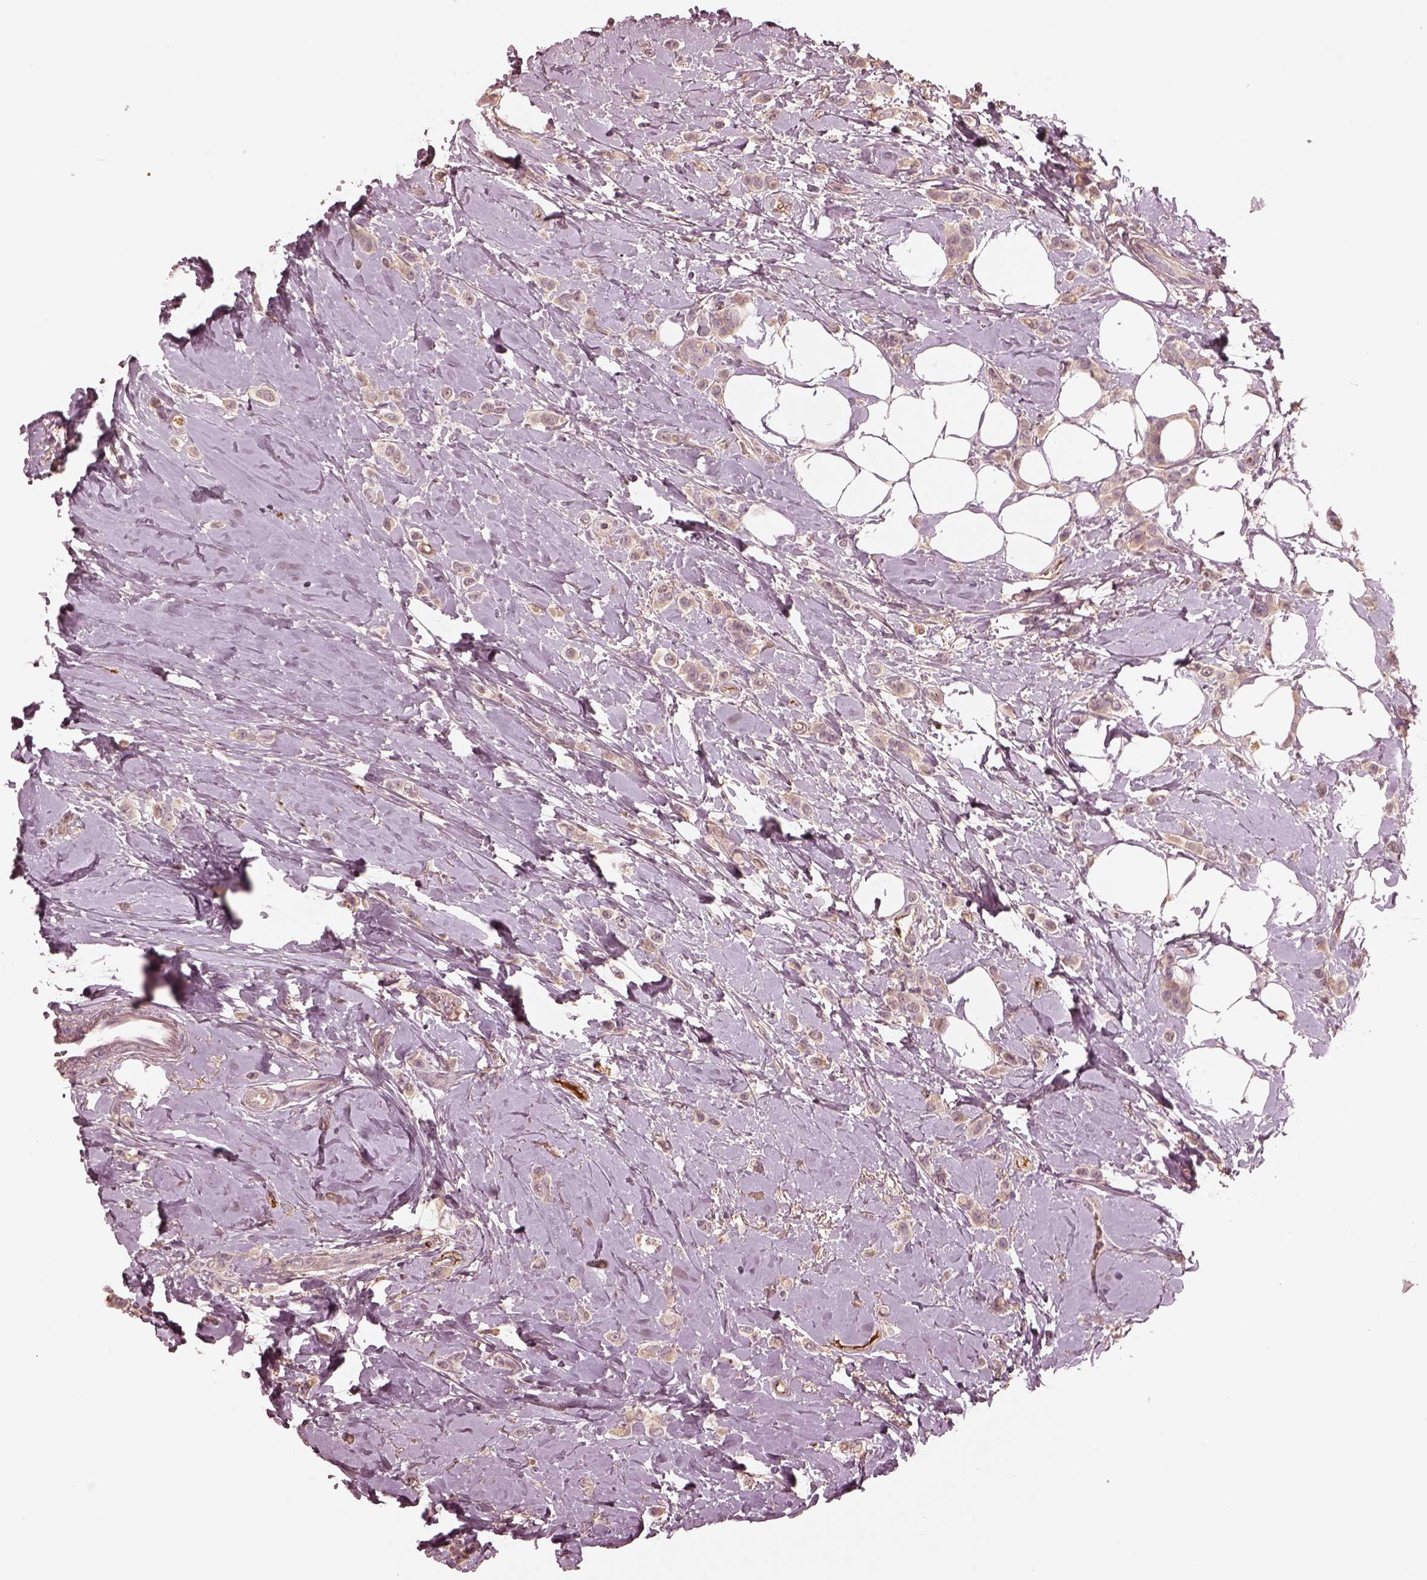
{"staining": {"intensity": "negative", "quantity": "none", "location": "none"}, "tissue": "breast cancer", "cell_type": "Tumor cells", "image_type": "cancer", "snomed": [{"axis": "morphology", "description": "Lobular carcinoma"}, {"axis": "topography", "description": "Breast"}], "caption": "Human breast cancer stained for a protein using IHC displays no positivity in tumor cells.", "gene": "TF", "patient": {"sex": "female", "age": 66}}